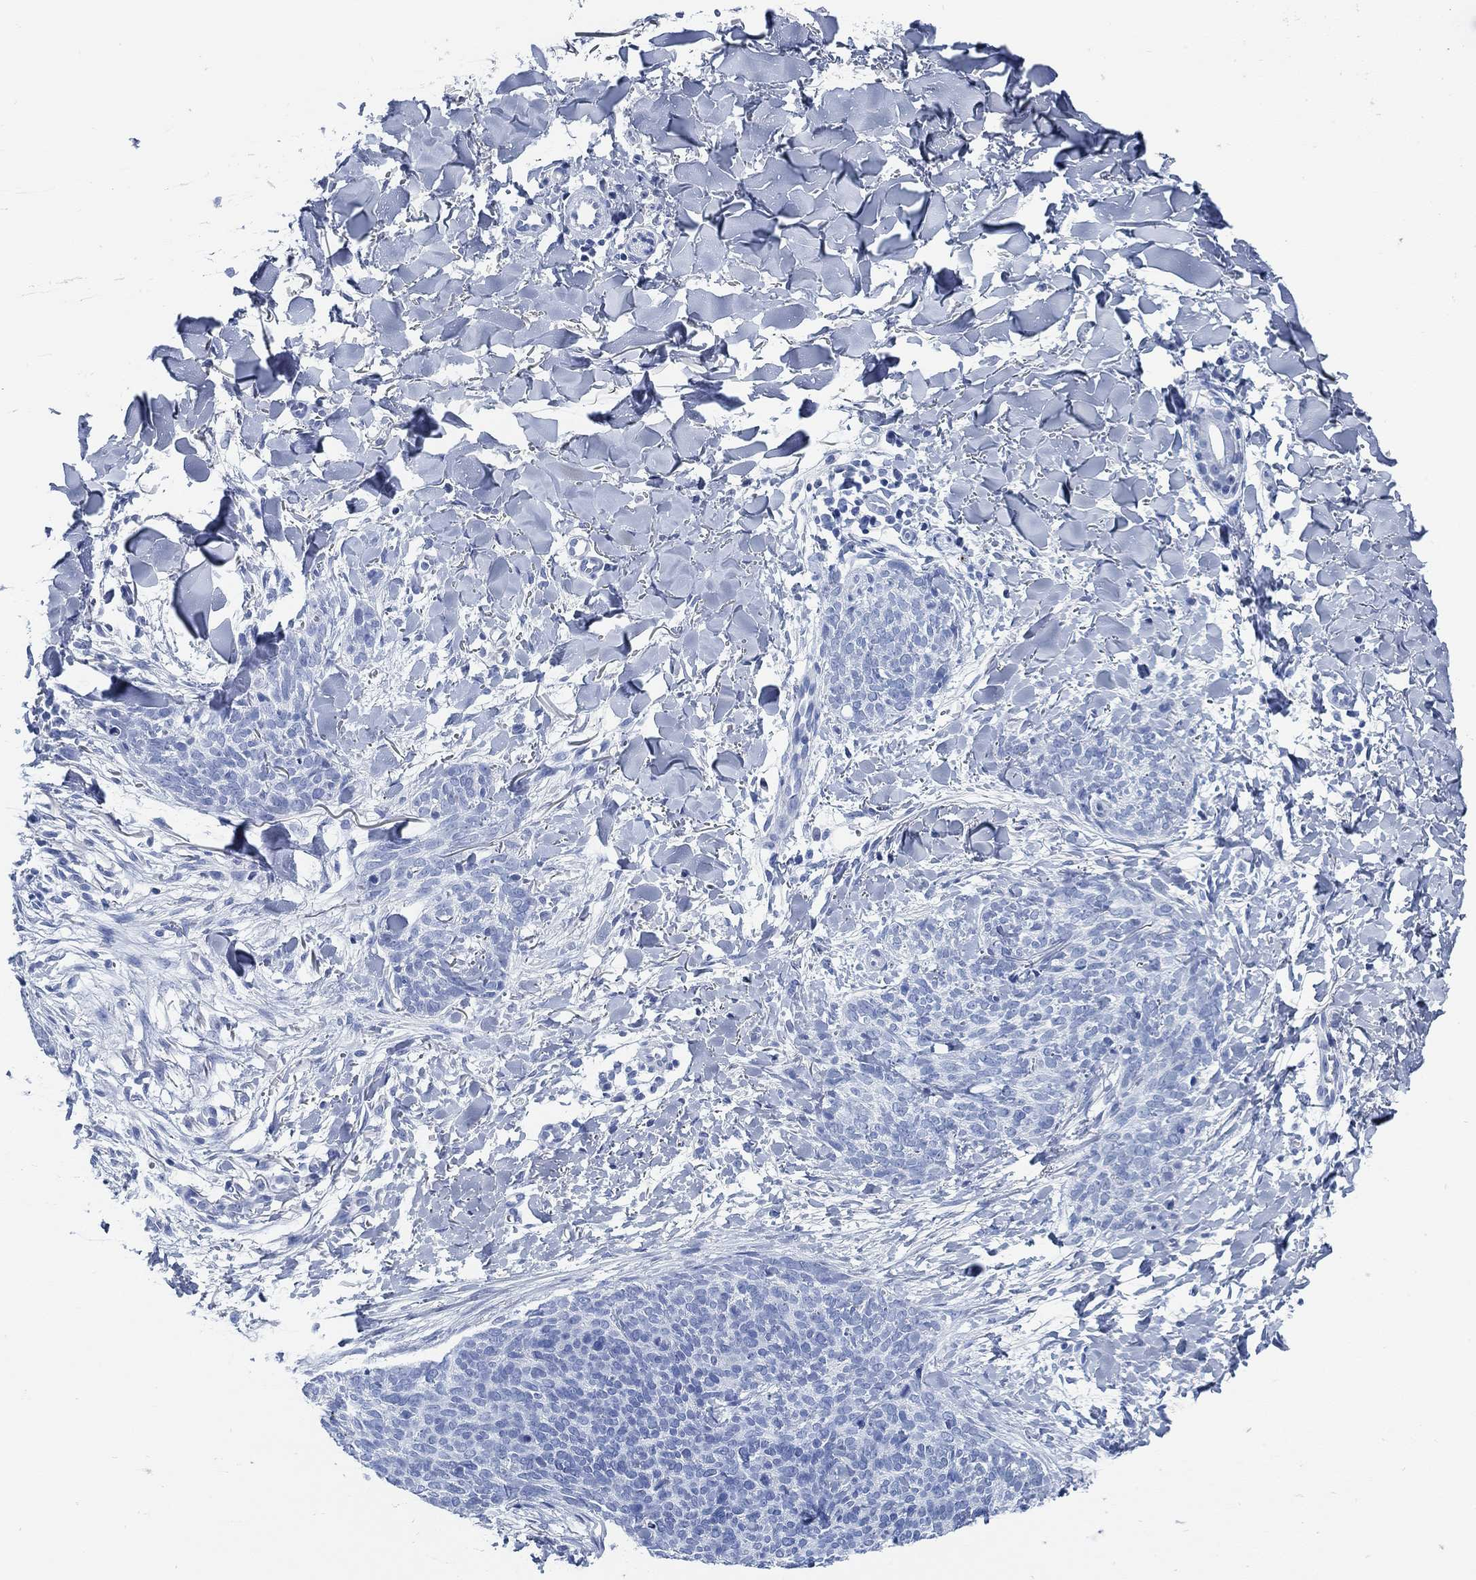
{"staining": {"intensity": "negative", "quantity": "none", "location": "none"}, "tissue": "skin cancer", "cell_type": "Tumor cells", "image_type": "cancer", "snomed": [{"axis": "morphology", "description": "Basal cell carcinoma"}, {"axis": "topography", "description": "Skin"}], "caption": "High power microscopy image of an immunohistochemistry (IHC) image of basal cell carcinoma (skin), revealing no significant expression in tumor cells.", "gene": "SLC45A1", "patient": {"sex": "male", "age": 64}}